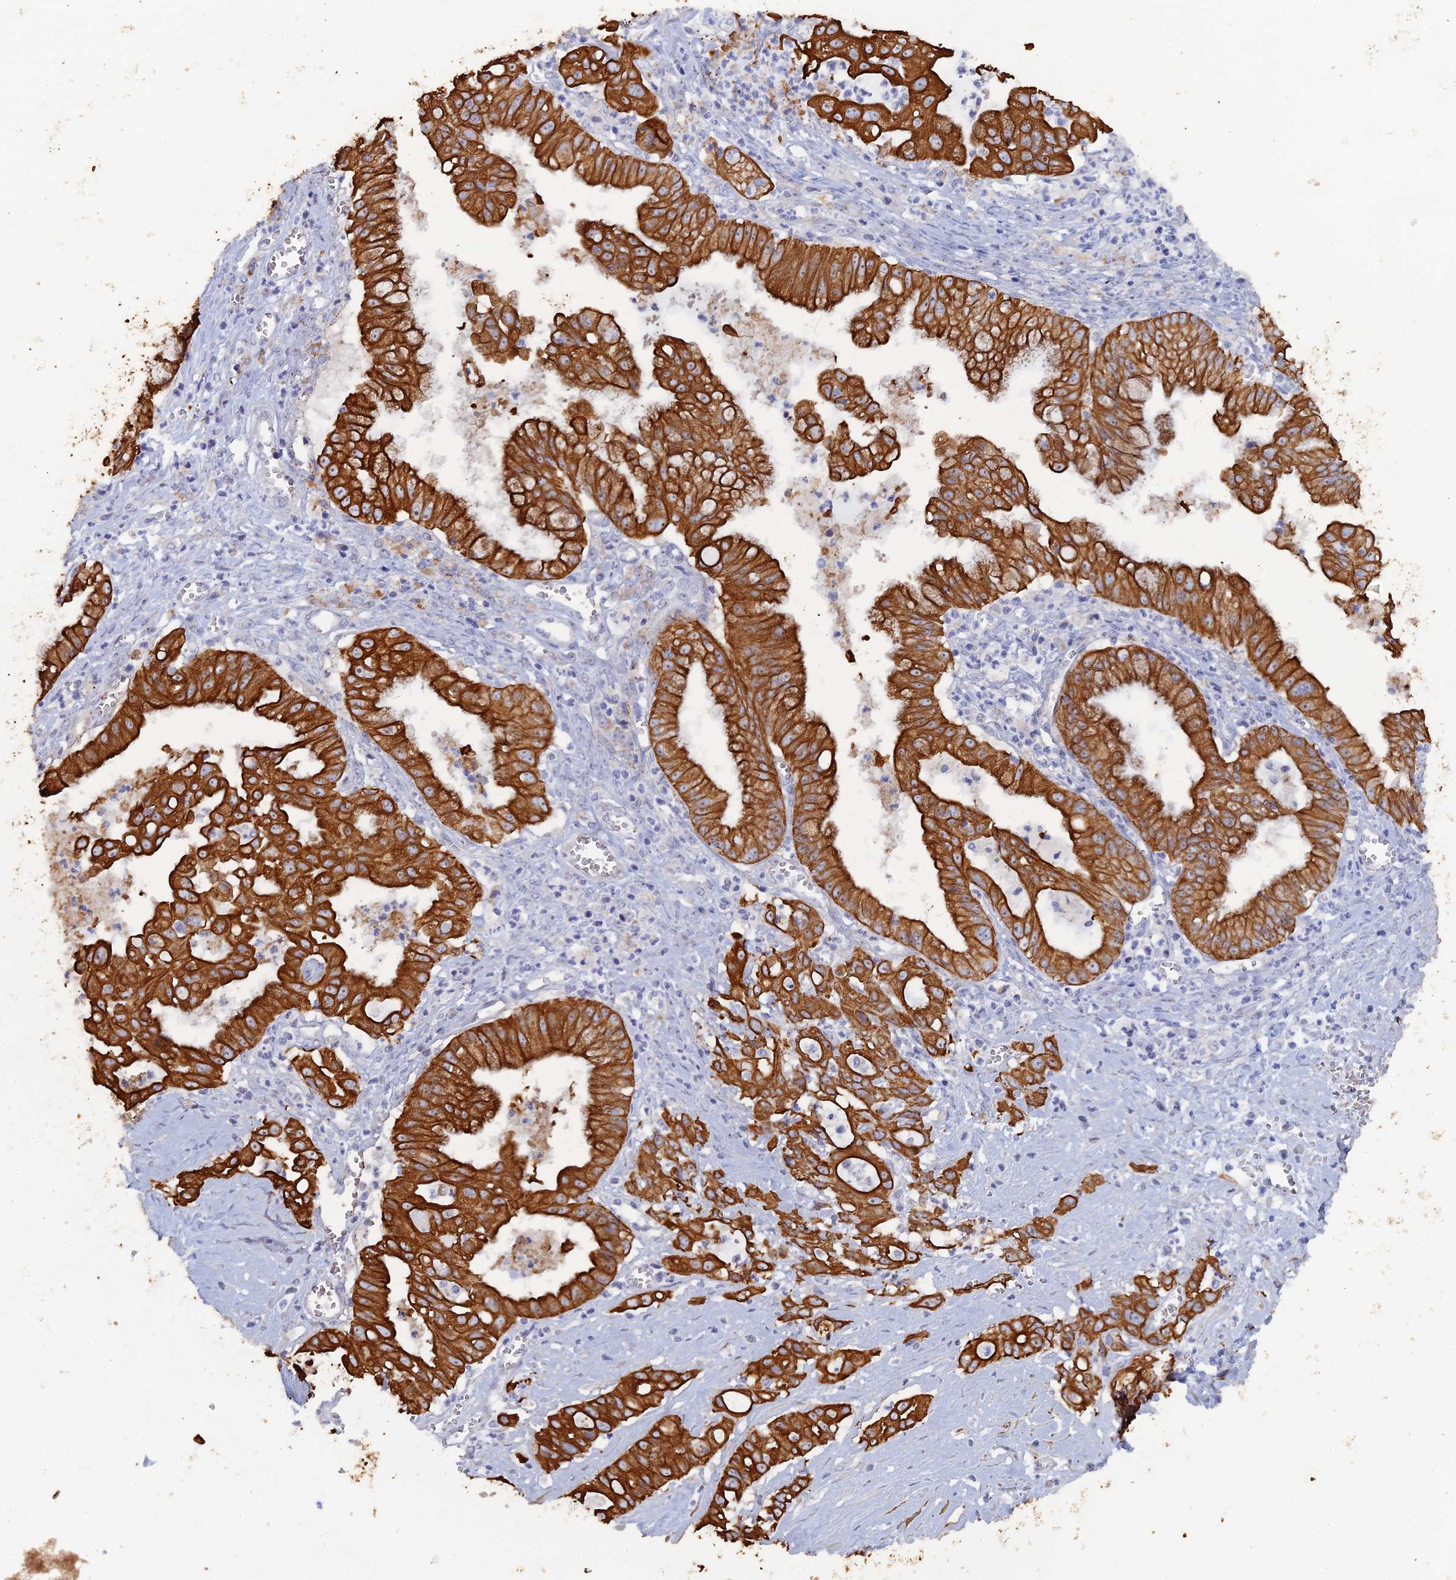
{"staining": {"intensity": "strong", "quantity": ">75%", "location": "cytoplasmic/membranous"}, "tissue": "ovarian cancer", "cell_type": "Tumor cells", "image_type": "cancer", "snomed": [{"axis": "morphology", "description": "Cystadenocarcinoma, mucinous, NOS"}, {"axis": "topography", "description": "Ovary"}], "caption": "Immunohistochemical staining of ovarian cancer (mucinous cystadenocarcinoma) shows high levels of strong cytoplasmic/membranous protein positivity in about >75% of tumor cells.", "gene": "SRFBP1", "patient": {"sex": "female", "age": 70}}